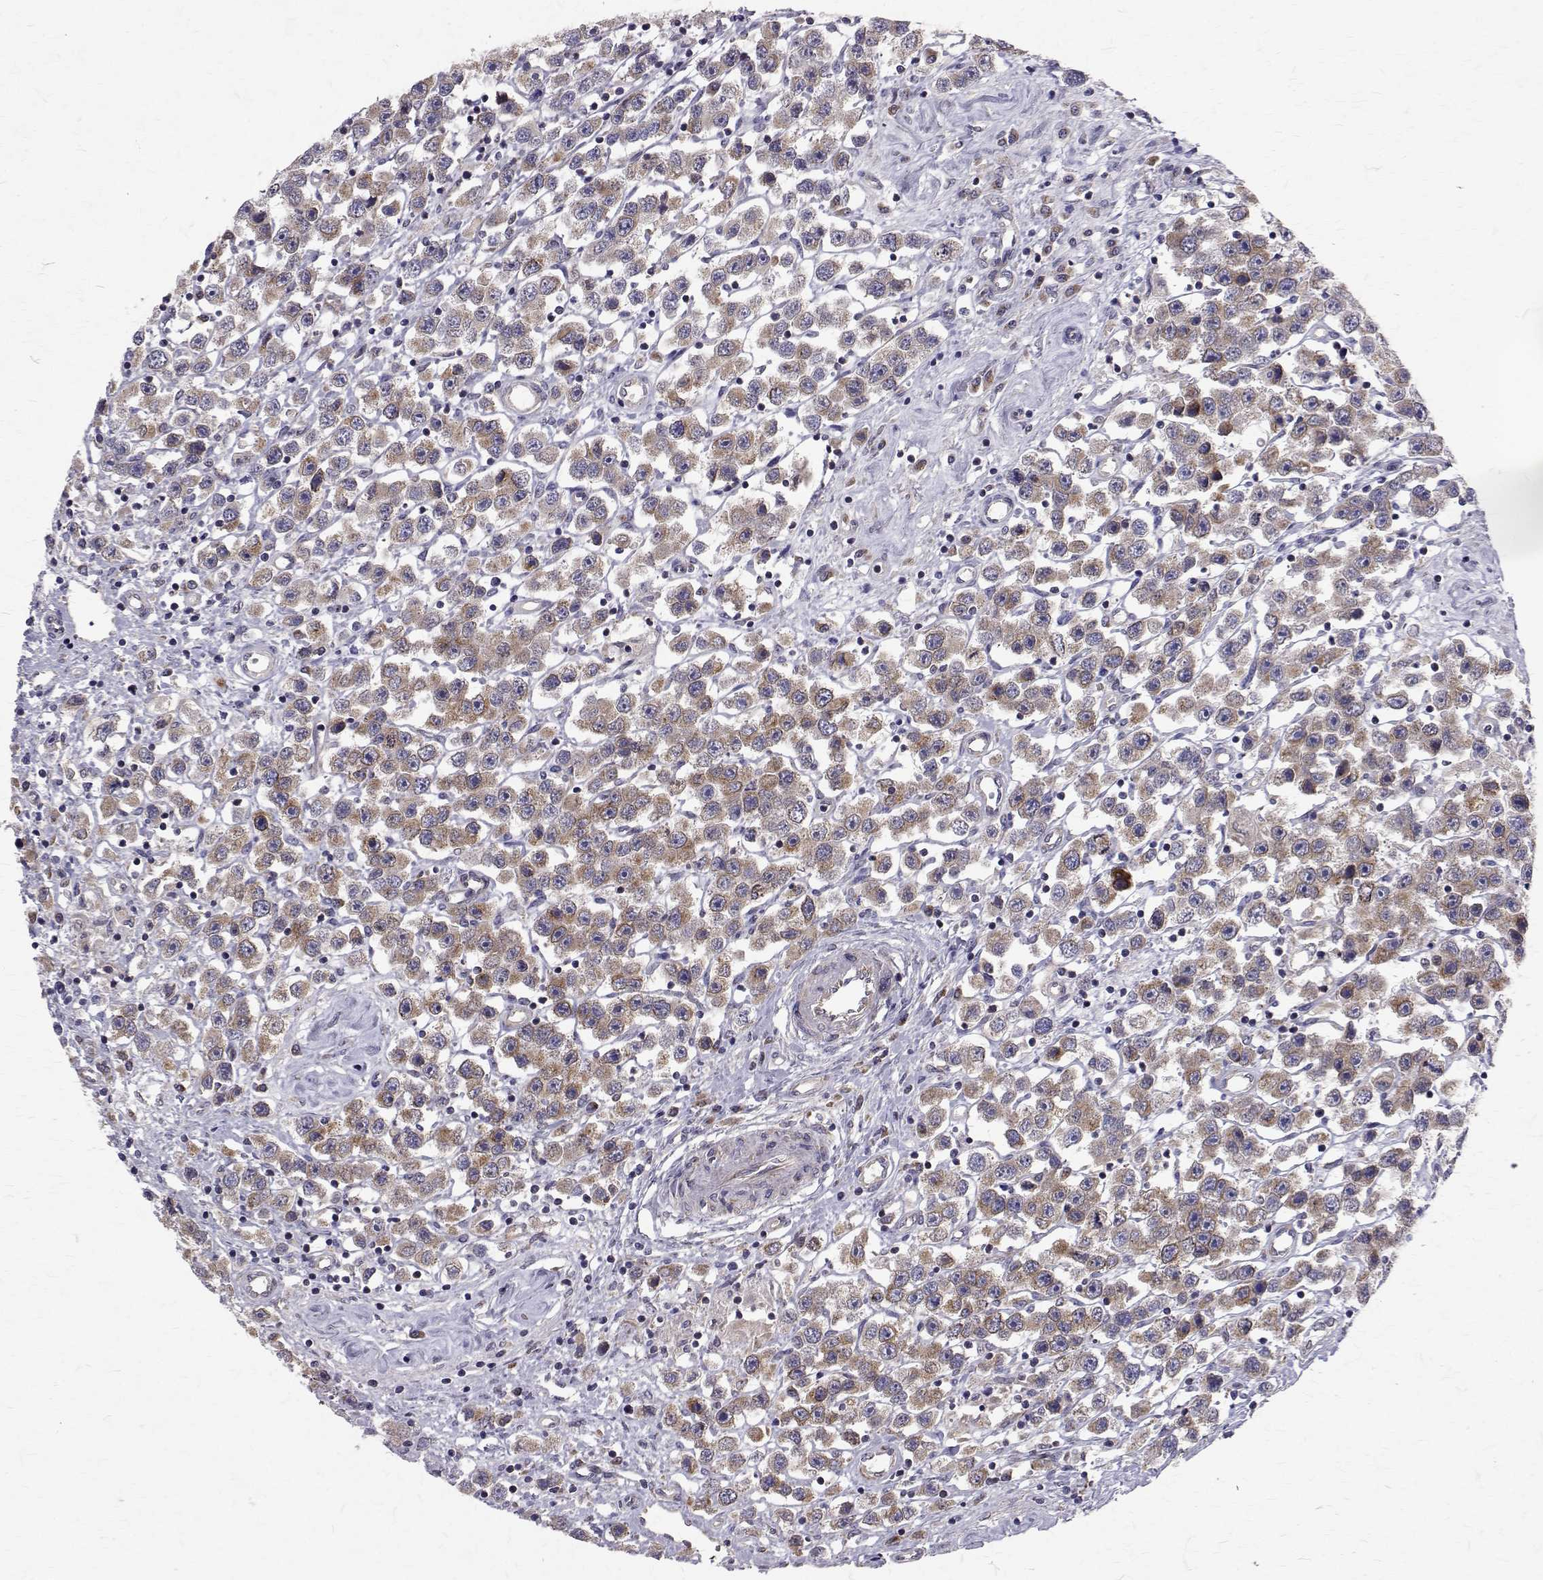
{"staining": {"intensity": "weak", "quantity": ">75%", "location": "cytoplasmic/membranous"}, "tissue": "testis cancer", "cell_type": "Tumor cells", "image_type": "cancer", "snomed": [{"axis": "morphology", "description": "Seminoma, NOS"}, {"axis": "topography", "description": "Testis"}], "caption": "Tumor cells demonstrate weak cytoplasmic/membranous positivity in approximately >75% of cells in testis seminoma. The staining was performed using DAB to visualize the protein expression in brown, while the nuclei were stained in blue with hematoxylin (Magnification: 20x).", "gene": "ARFGAP1", "patient": {"sex": "male", "age": 45}}